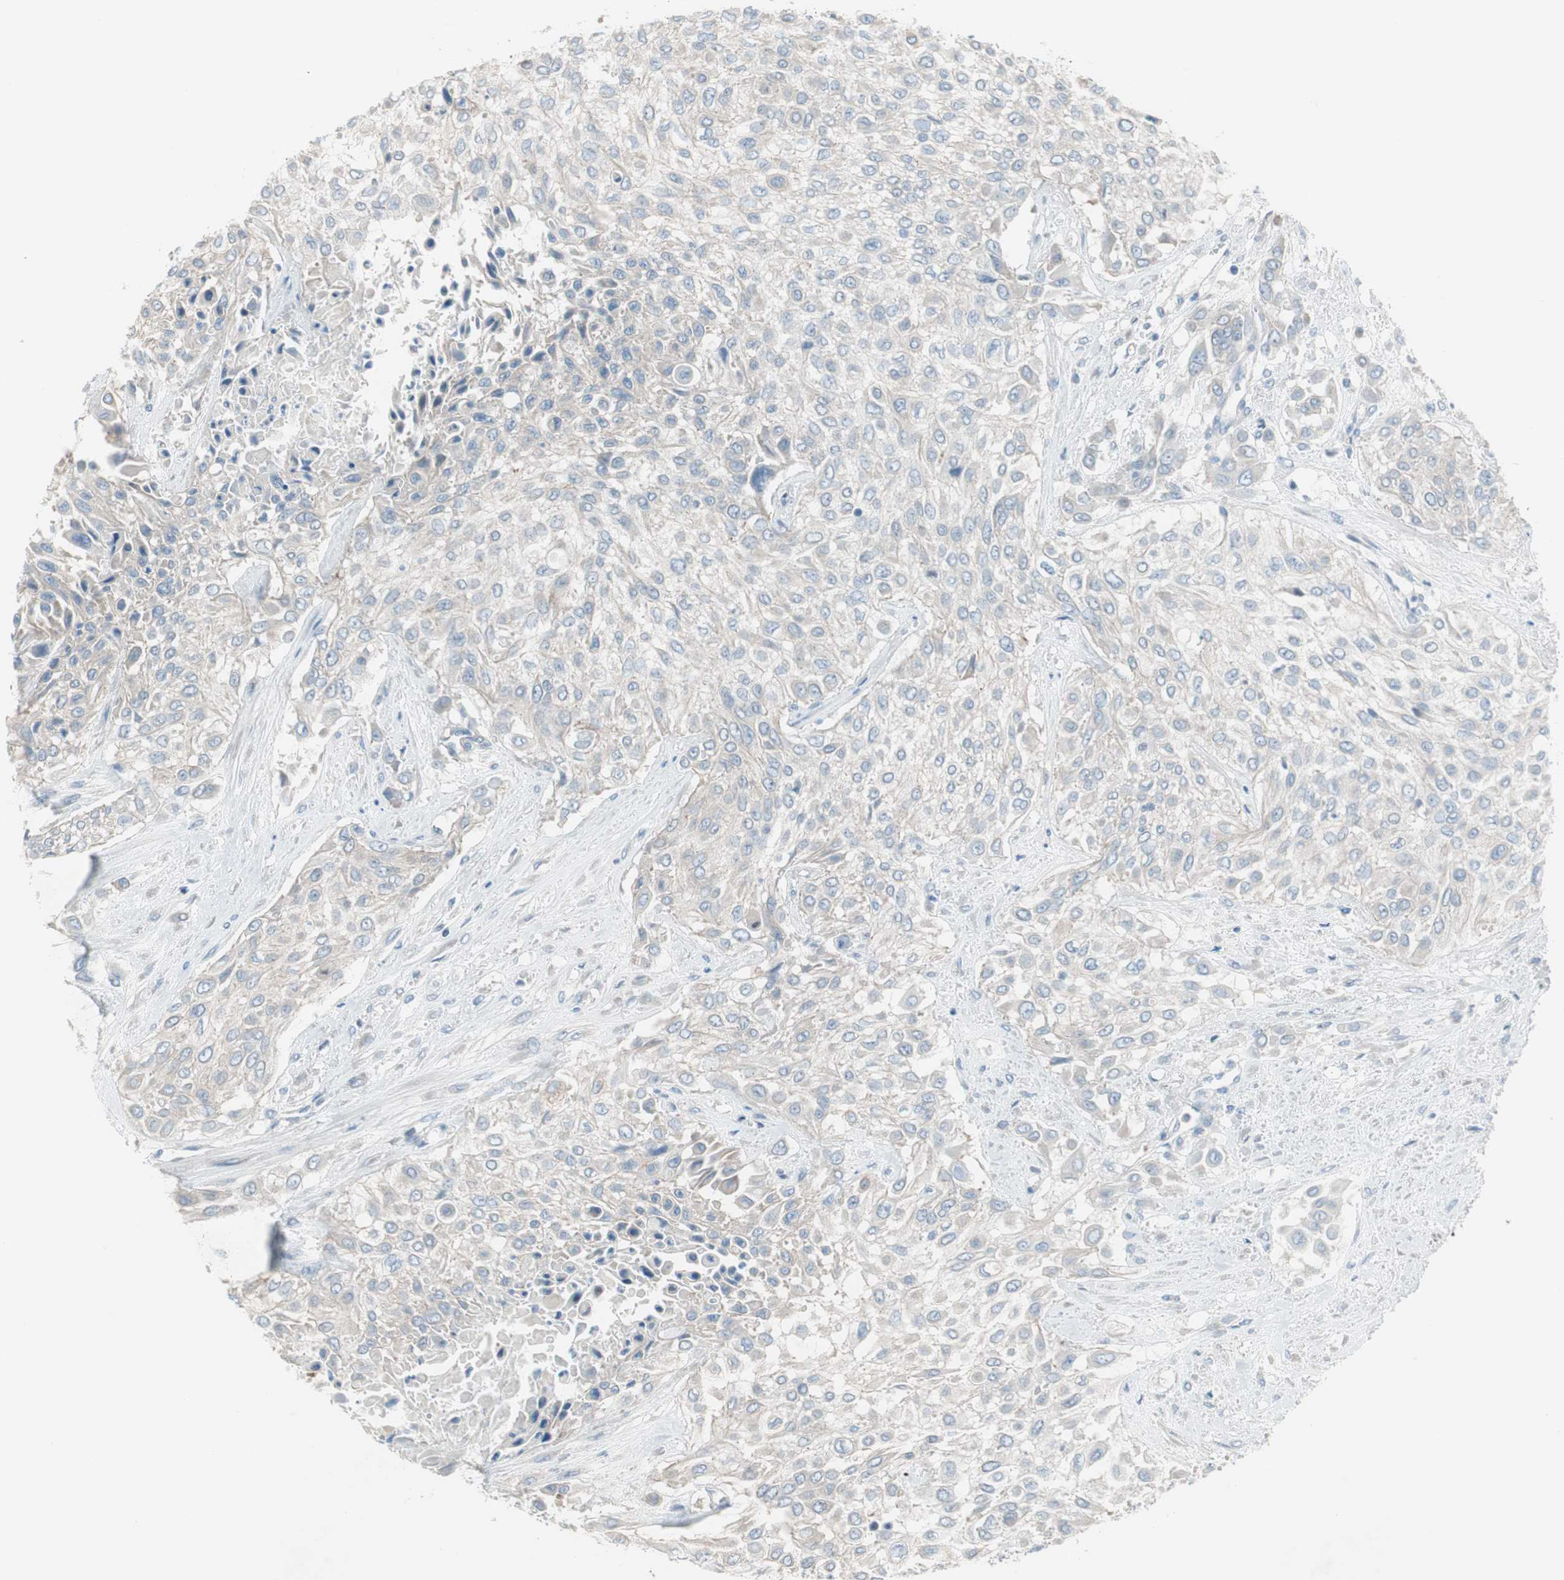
{"staining": {"intensity": "negative", "quantity": "none", "location": "none"}, "tissue": "urothelial cancer", "cell_type": "Tumor cells", "image_type": "cancer", "snomed": [{"axis": "morphology", "description": "Urothelial carcinoma, High grade"}, {"axis": "topography", "description": "Urinary bladder"}], "caption": "High-grade urothelial carcinoma stained for a protein using immunohistochemistry (IHC) demonstrates no staining tumor cells.", "gene": "PRRG4", "patient": {"sex": "male", "age": 57}}